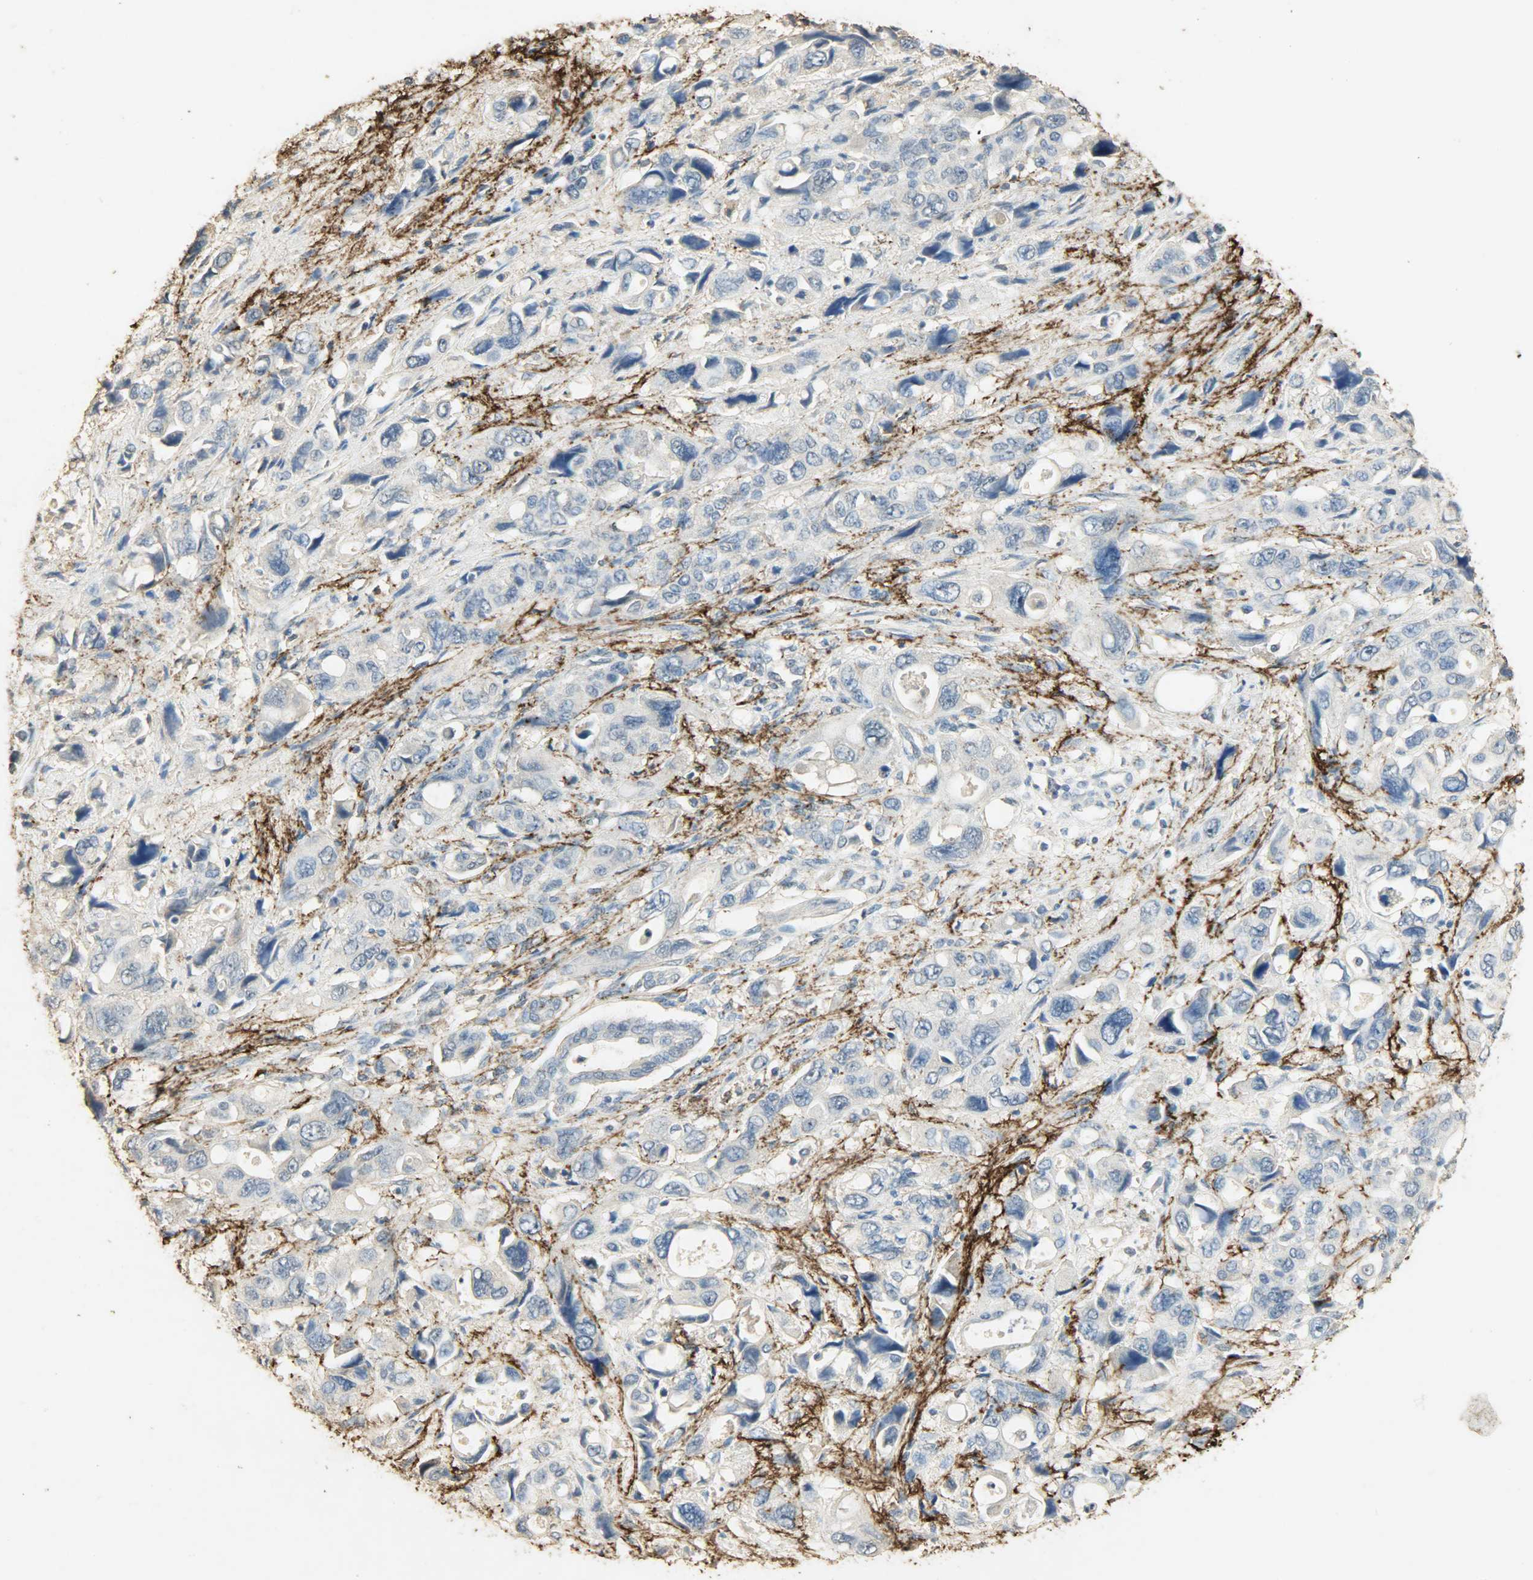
{"staining": {"intensity": "negative", "quantity": "none", "location": "none"}, "tissue": "pancreatic cancer", "cell_type": "Tumor cells", "image_type": "cancer", "snomed": [{"axis": "morphology", "description": "Adenocarcinoma, NOS"}, {"axis": "topography", "description": "Pancreas"}], "caption": "Immunohistochemical staining of pancreatic adenocarcinoma shows no significant staining in tumor cells.", "gene": "ASB9", "patient": {"sex": "male", "age": 46}}